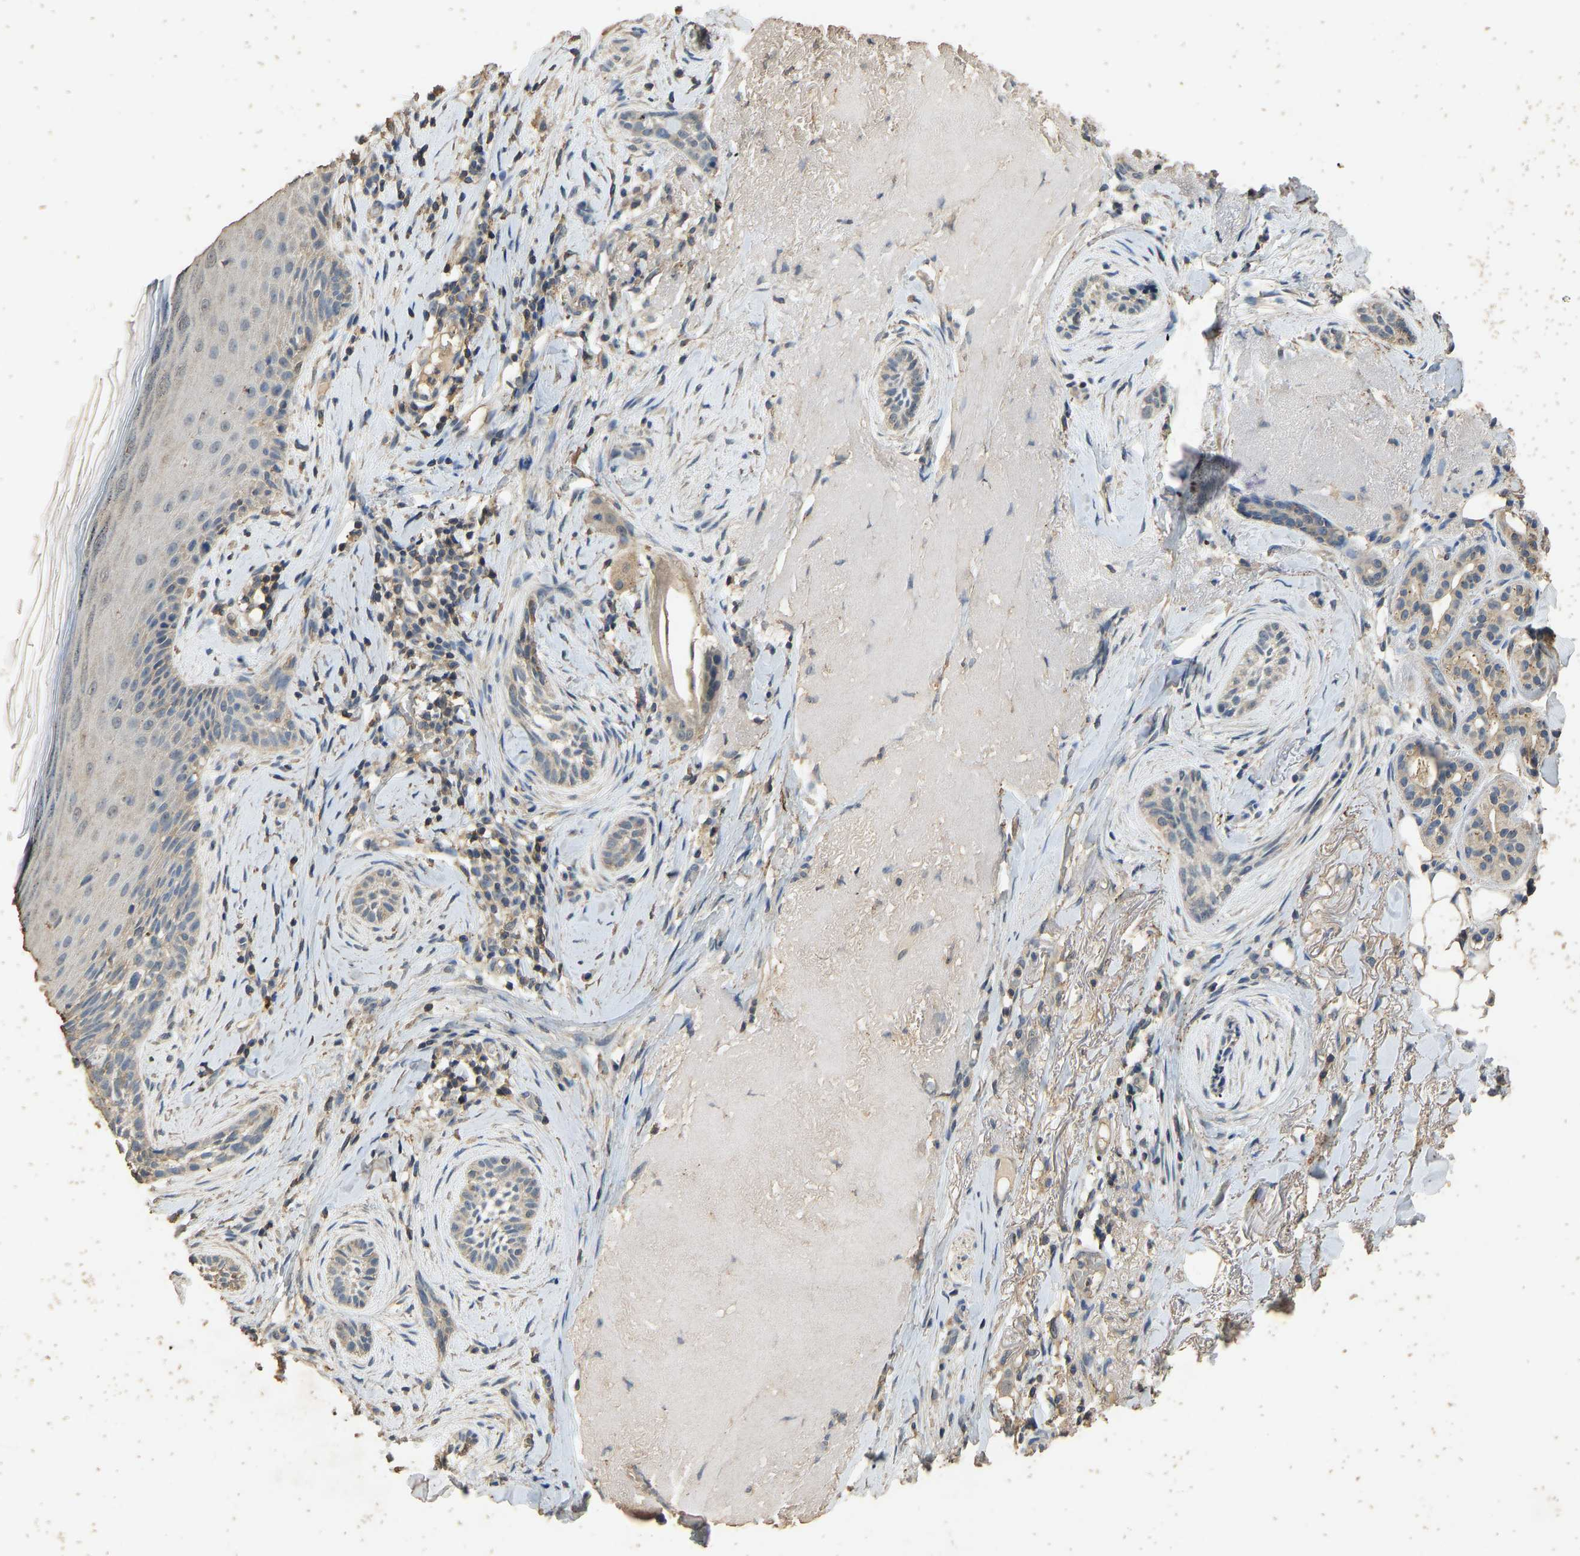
{"staining": {"intensity": "weak", "quantity": ">75%", "location": "cytoplasmic/membranous"}, "tissue": "skin cancer", "cell_type": "Tumor cells", "image_type": "cancer", "snomed": [{"axis": "morphology", "description": "Basal cell carcinoma"}, {"axis": "topography", "description": "Skin"}], "caption": "IHC histopathology image of neoplastic tissue: skin basal cell carcinoma stained using immunohistochemistry reveals low levels of weak protein expression localized specifically in the cytoplasmic/membranous of tumor cells, appearing as a cytoplasmic/membranous brown color.", "gene": "CIDEC", "patient": {"sex": "female", "age": 88}}